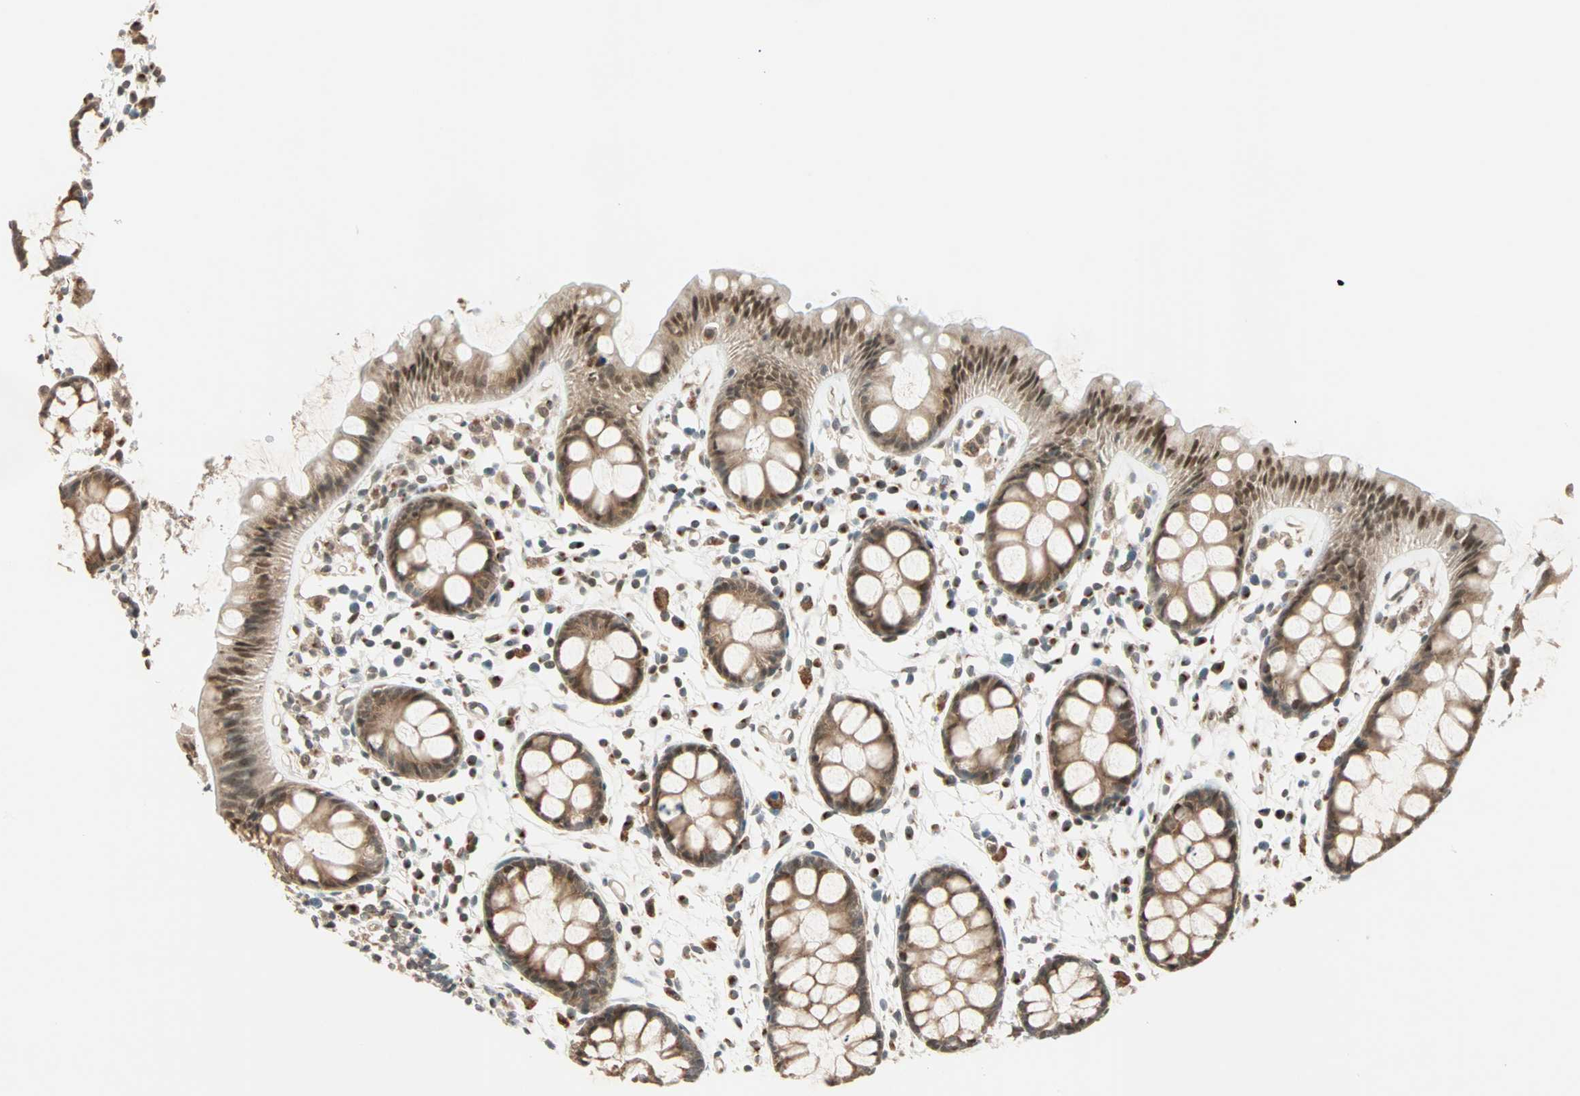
{"staining": {"intensity": "weak", "quantity": ">75%", "location": "cytoplasmic/membranous,nuclear"}, "tissue": "rectum", "cell_type": "Glandular cells", "image_type": "normal", "snomed": [{"axis": "morphology", "description": "Normal tissue, NOS"}, {"axis": "topography", "description": "Rectum"}], "caption": "Immunohistochemical staining of benign human rectum reveals weak cytoplasmic/membranous,nuclear protein expression in about >75% of glandular cells. (Stains: DAB (3,3'-diaminobenzidine) in brown, nuclei in blue, Microscopy: brightfield microscopy at high magnification).", "gene": "PRDM2", "patient": {"sex": "female", "age": 66}}